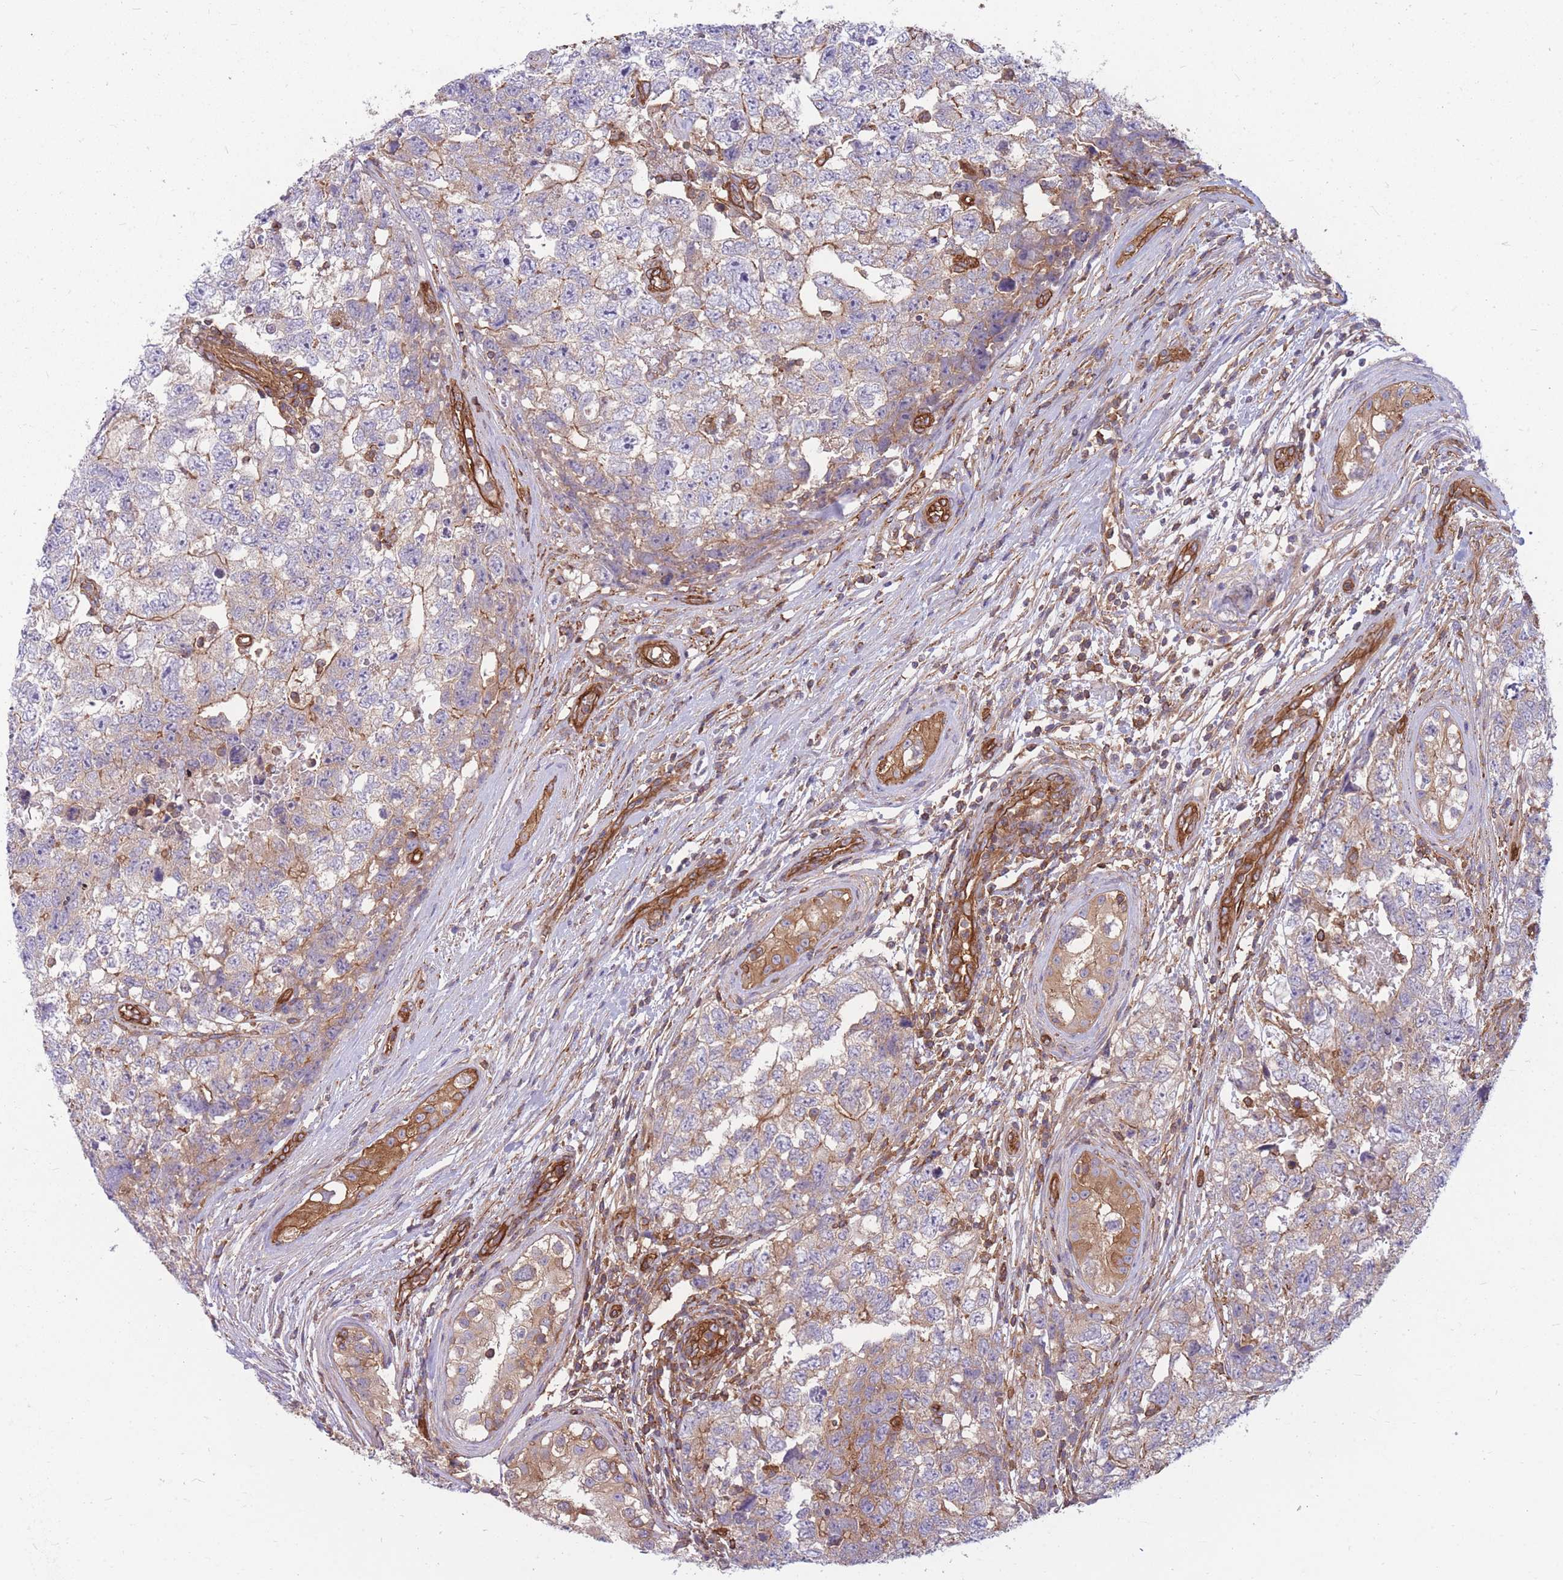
{"staining": {"intensity": "moderate", "quantity": "25%-75%", "location": "cytoplasmic/membranous"}, "tissue": "testis cancer", "cell_type": "Tumor cells", "image_type": "cancer", "snomed": [{"axis": "morphology", "description": "Carcinoma, Embryonal, NOS"}, {"axis": "topography", "description": "Testis"}], "caption": "IHC staining of testis cancer (embryonal carcinoma), which reveals medium levels of moderate cytoplasmic/membranous expression in approximately 25%-75% of tumor cells indicating moderate cytoplasmic/membranous protein positivity. The staining was performed using DAB (3,3'-diaminobenzidine) (brown) for protein detection and nuclei were counterstained in hematoxylin (blue).", "gene": "GGA1", "patient": {"sex": "male", "age": 22}}